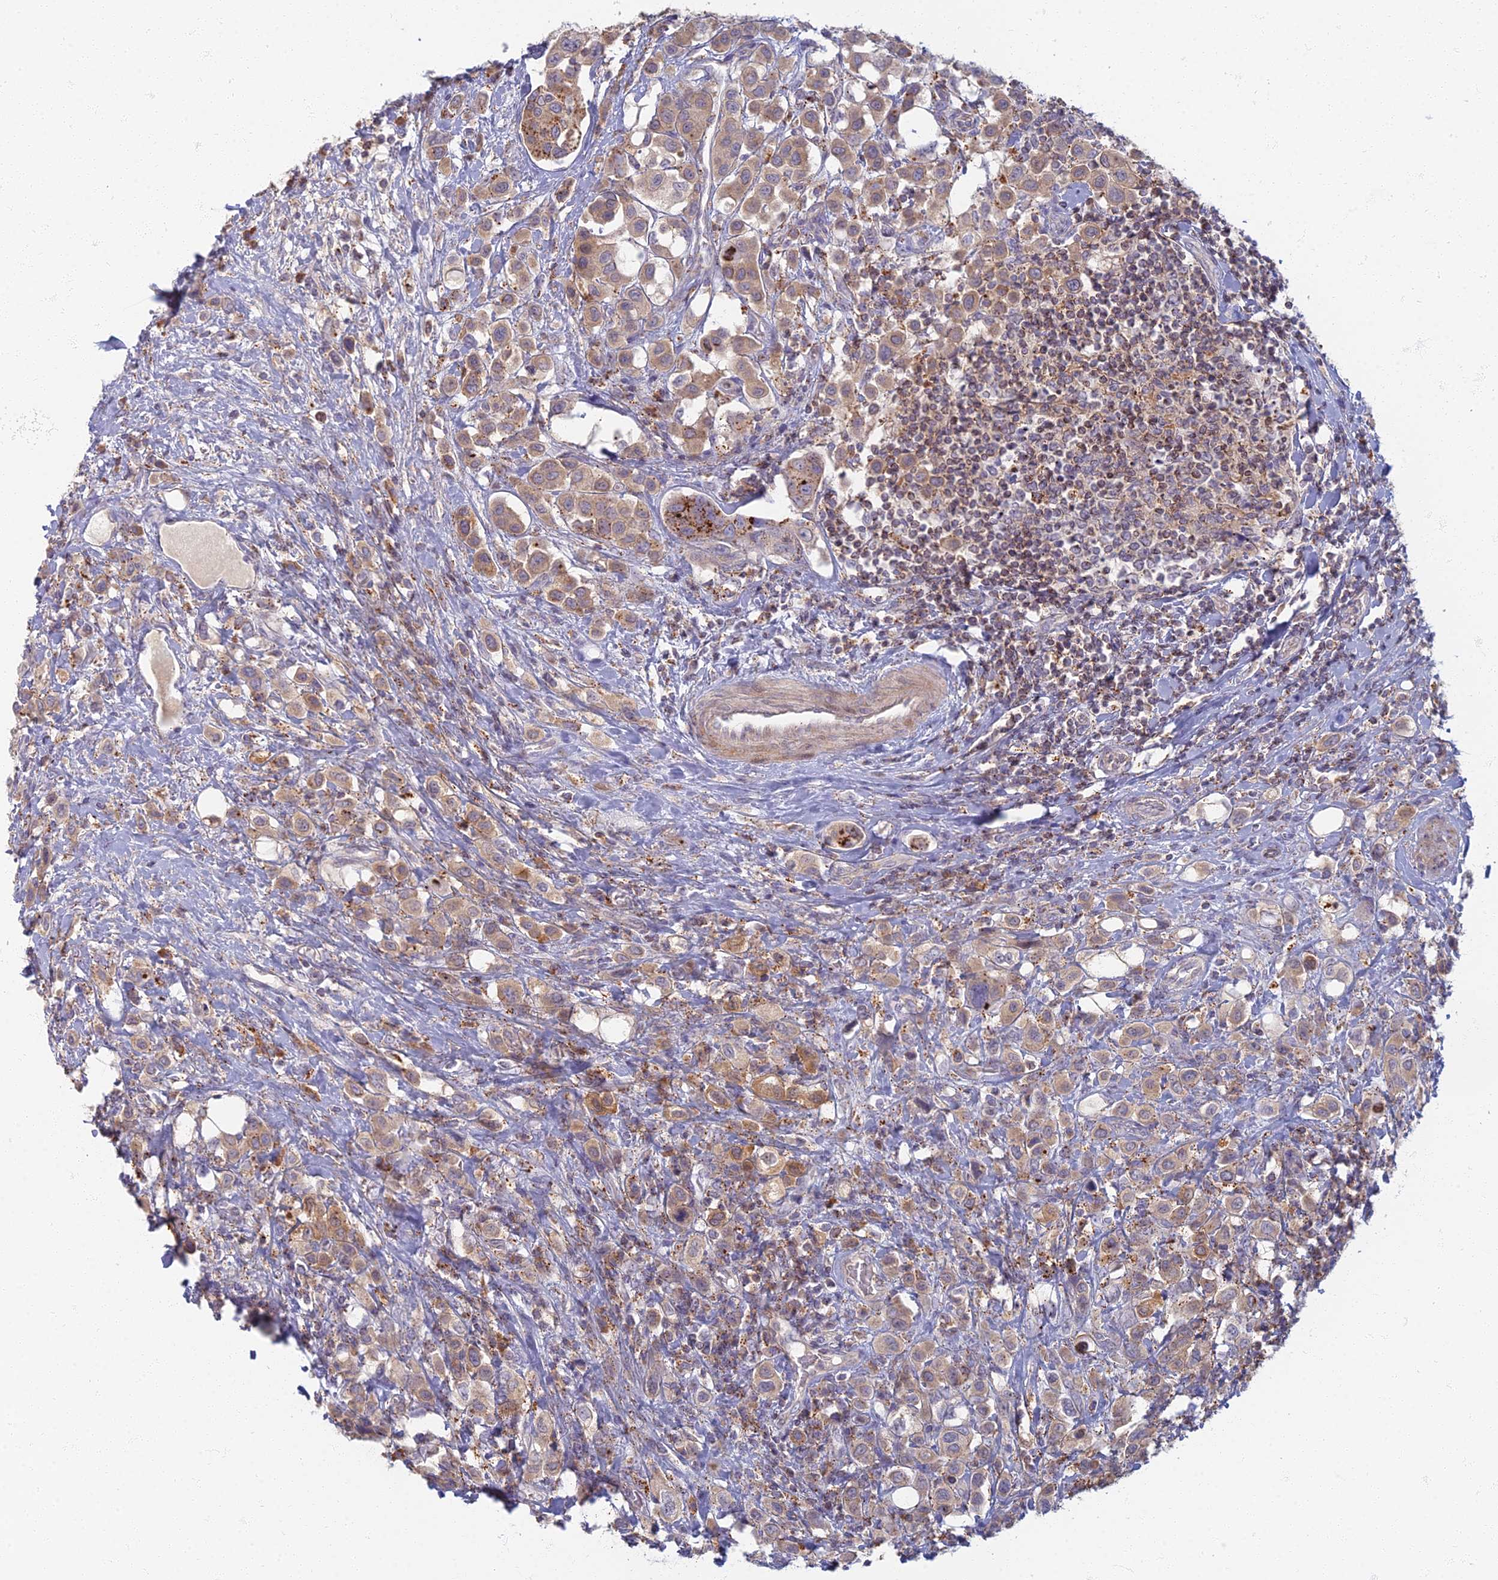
{"staining": {"intensity": "weak", "quantity": ">75%", "location": "cytoplasmic/membranous"}, "tissue": "urothelial cancer", "cell_type": "Tumor cells", "image_type": "cancer", "snomed": [{"axis": "morphology", "description": "Urothelial carcinoma, High grade"}, {"axis": "topography", "description": "Urinary bladder"}], "caption": "Brown immunohistochemical staining in human urothelial carcinoma (high-grade) reveals weak cytoplasmic/membranous staining in approximately >75% of tumor cells.", "gene": "CHMP4B", "patient": {"sex": "male", "age": 50}}